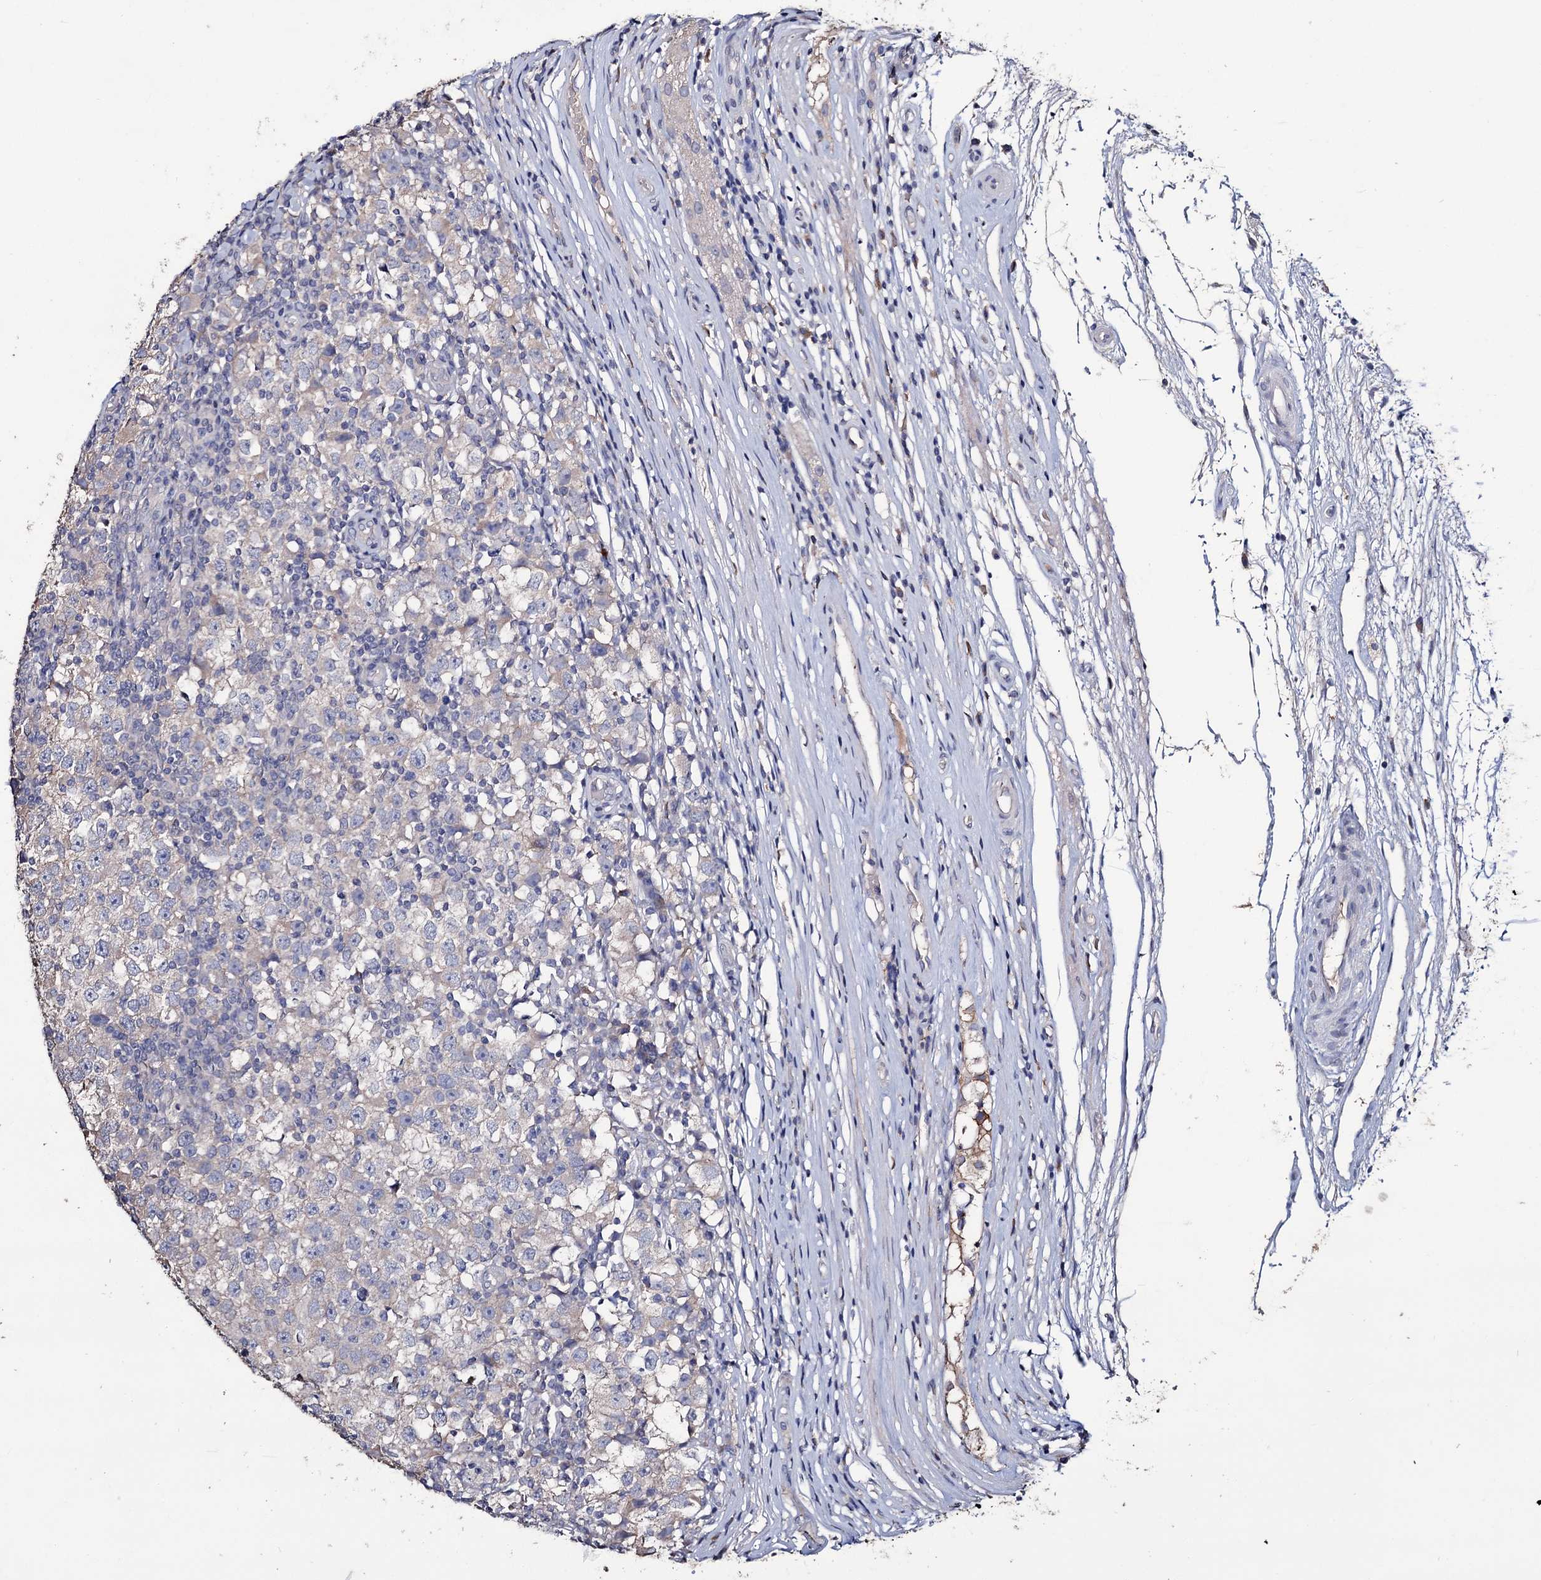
{"staining": {"intensity": "negative", "quantity": "none", "location": "none"}, "tissue": "testis cancer", "cell_type": "Tumor cells", "image_type": "cancer", "snomed": [{"axis": "morphology", "description": "Seminoma, NOS"}, {"axis": "topography", "description": "Testis"}], "caption": "This is a photomicrograph of immunohistochemistry staining of testis seminoma, which shows no expression in tumor cells. (DAB IHC, high magnification).", "gene": "EPB41L5", "patient": {"sex": "male", "age": 65}}